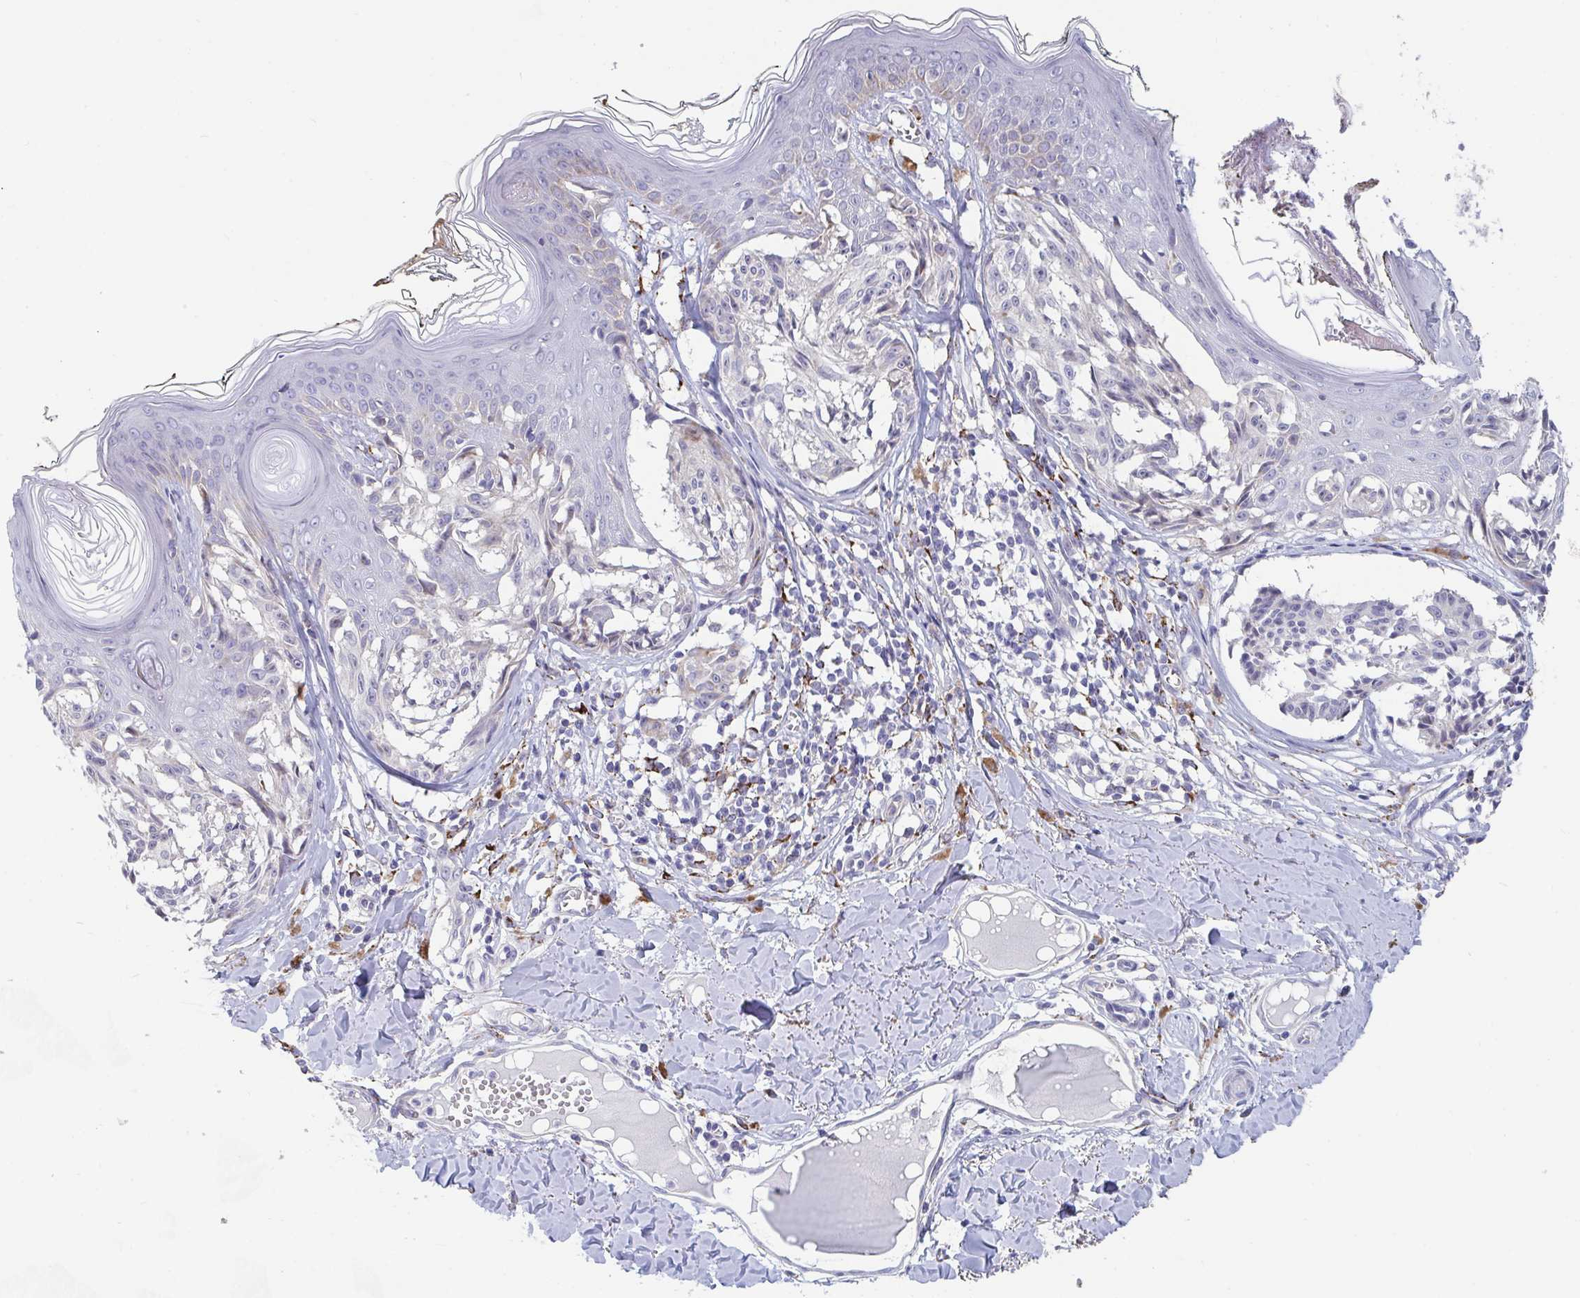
{"staining": {"intensity": "negative", "quantity": "none", "location": "none"}, "tissue": "melanoma", "cell_type": "Tumor cells", "image_type": "cancer", "snomed": [{"axis": "morphology", "description": "Malignant melanoma, NOS"}, {"axis": "topography", "description": "Skin"}], "caption": "Immunohistochemistry image of melanoma stained for a protein (brown), which displays no positivity in tumor cells.", "gene": "FAM156B", "patient": {"sex": "female", "age": 43}}